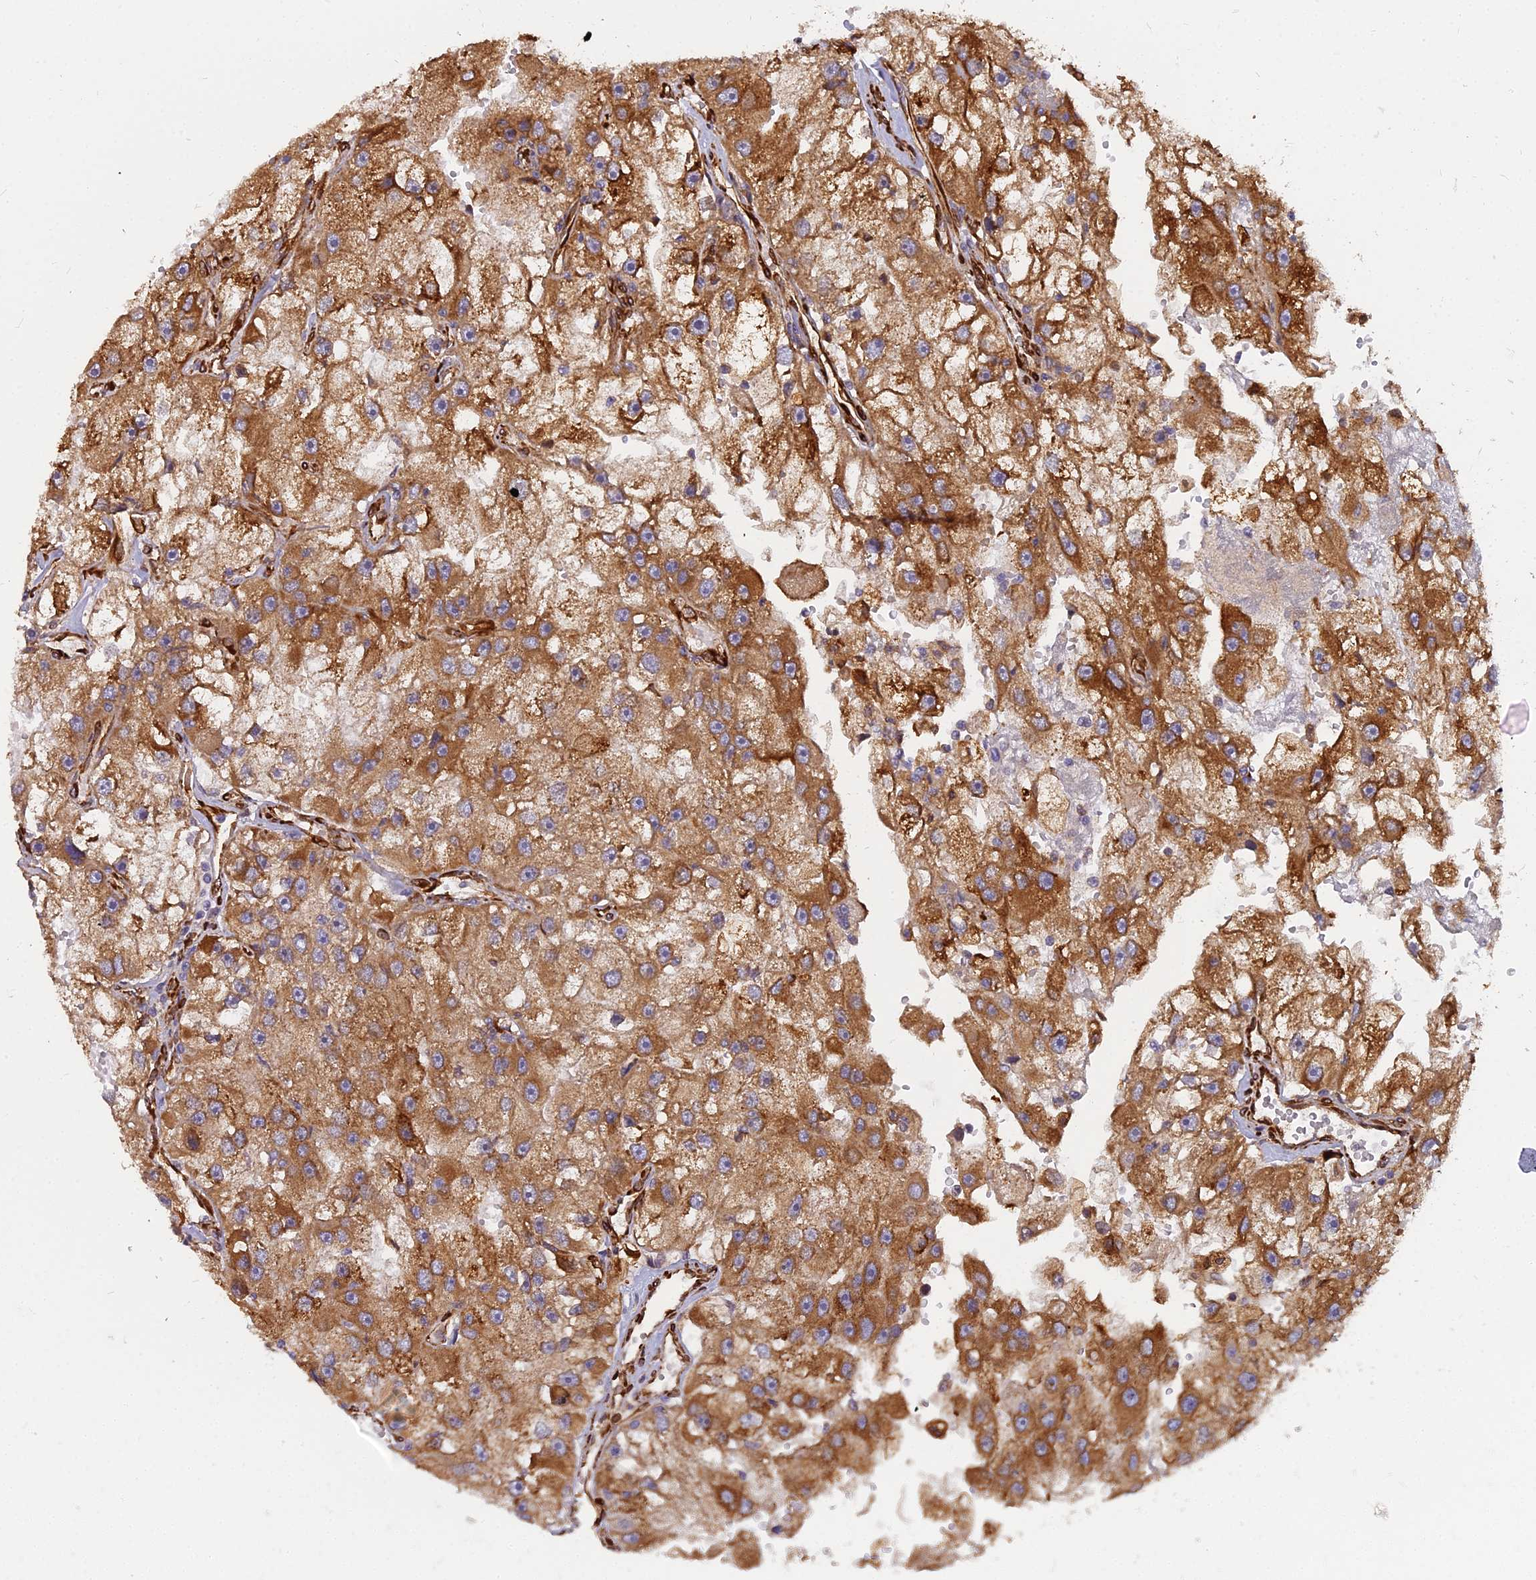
{"staining": {"intensity": "moderate", "quantity": ">75%", "location": "cytoplasmic/membranous"}, "tissue": "renal cancer", "cell_type": "Tumor cells", "image_type": "cancer", "snomed": [{"axis": "morphology", "description": "Adenocarcinoma, NOS"}, {"axis": "topography", "description": "Kidney"}], "caption": "Renal adenocarcinoma was stained to show a protein in brown. There is medium levels of moderate cytoplasmic/membranous staining in about >75% of tumor cells.", "gene": "NDUFAF7", "patient": {"sex": "male", "age": 63}}